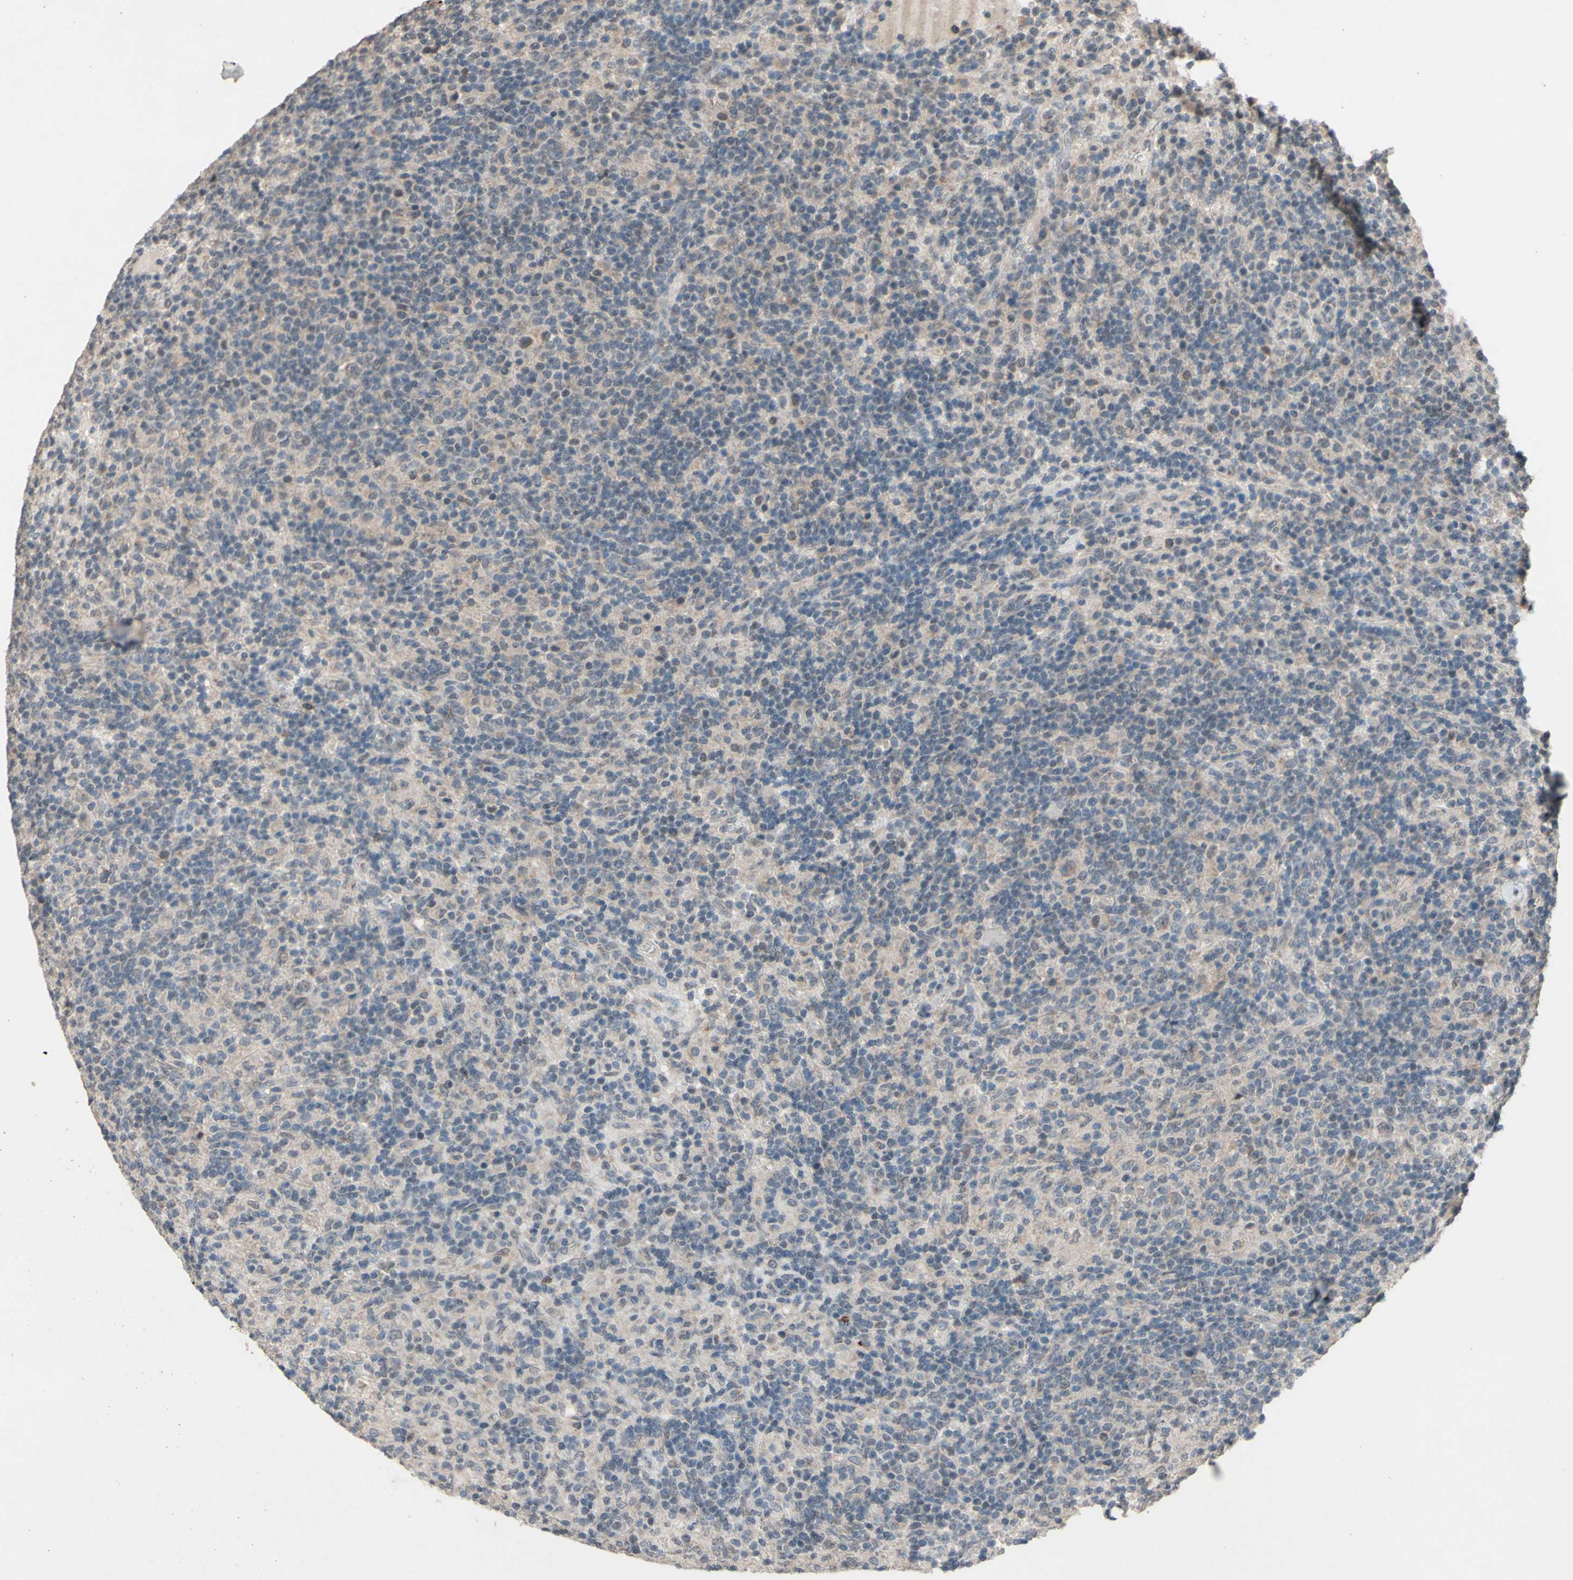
{"staining": {"intensity": "weak", "quantity": ">75%", "location": "cytoplasmic/membranous"}, "tissue": "lymphoma", "cell_type": "Tumor cells", "image_type": "cancer", "snomed": [{"axis": "morphology", "description": "Hodgkin's disease, NOS"}, {"axis": "topography", "description": "Lymph node"}], "caption": "Weak cytoplasmic/membranous positivity is present in approximately >75% of tumor cells in Hodgkin's disease.", "gene": "CDCP1", "patient": {"sex": "male", "age": 70}}